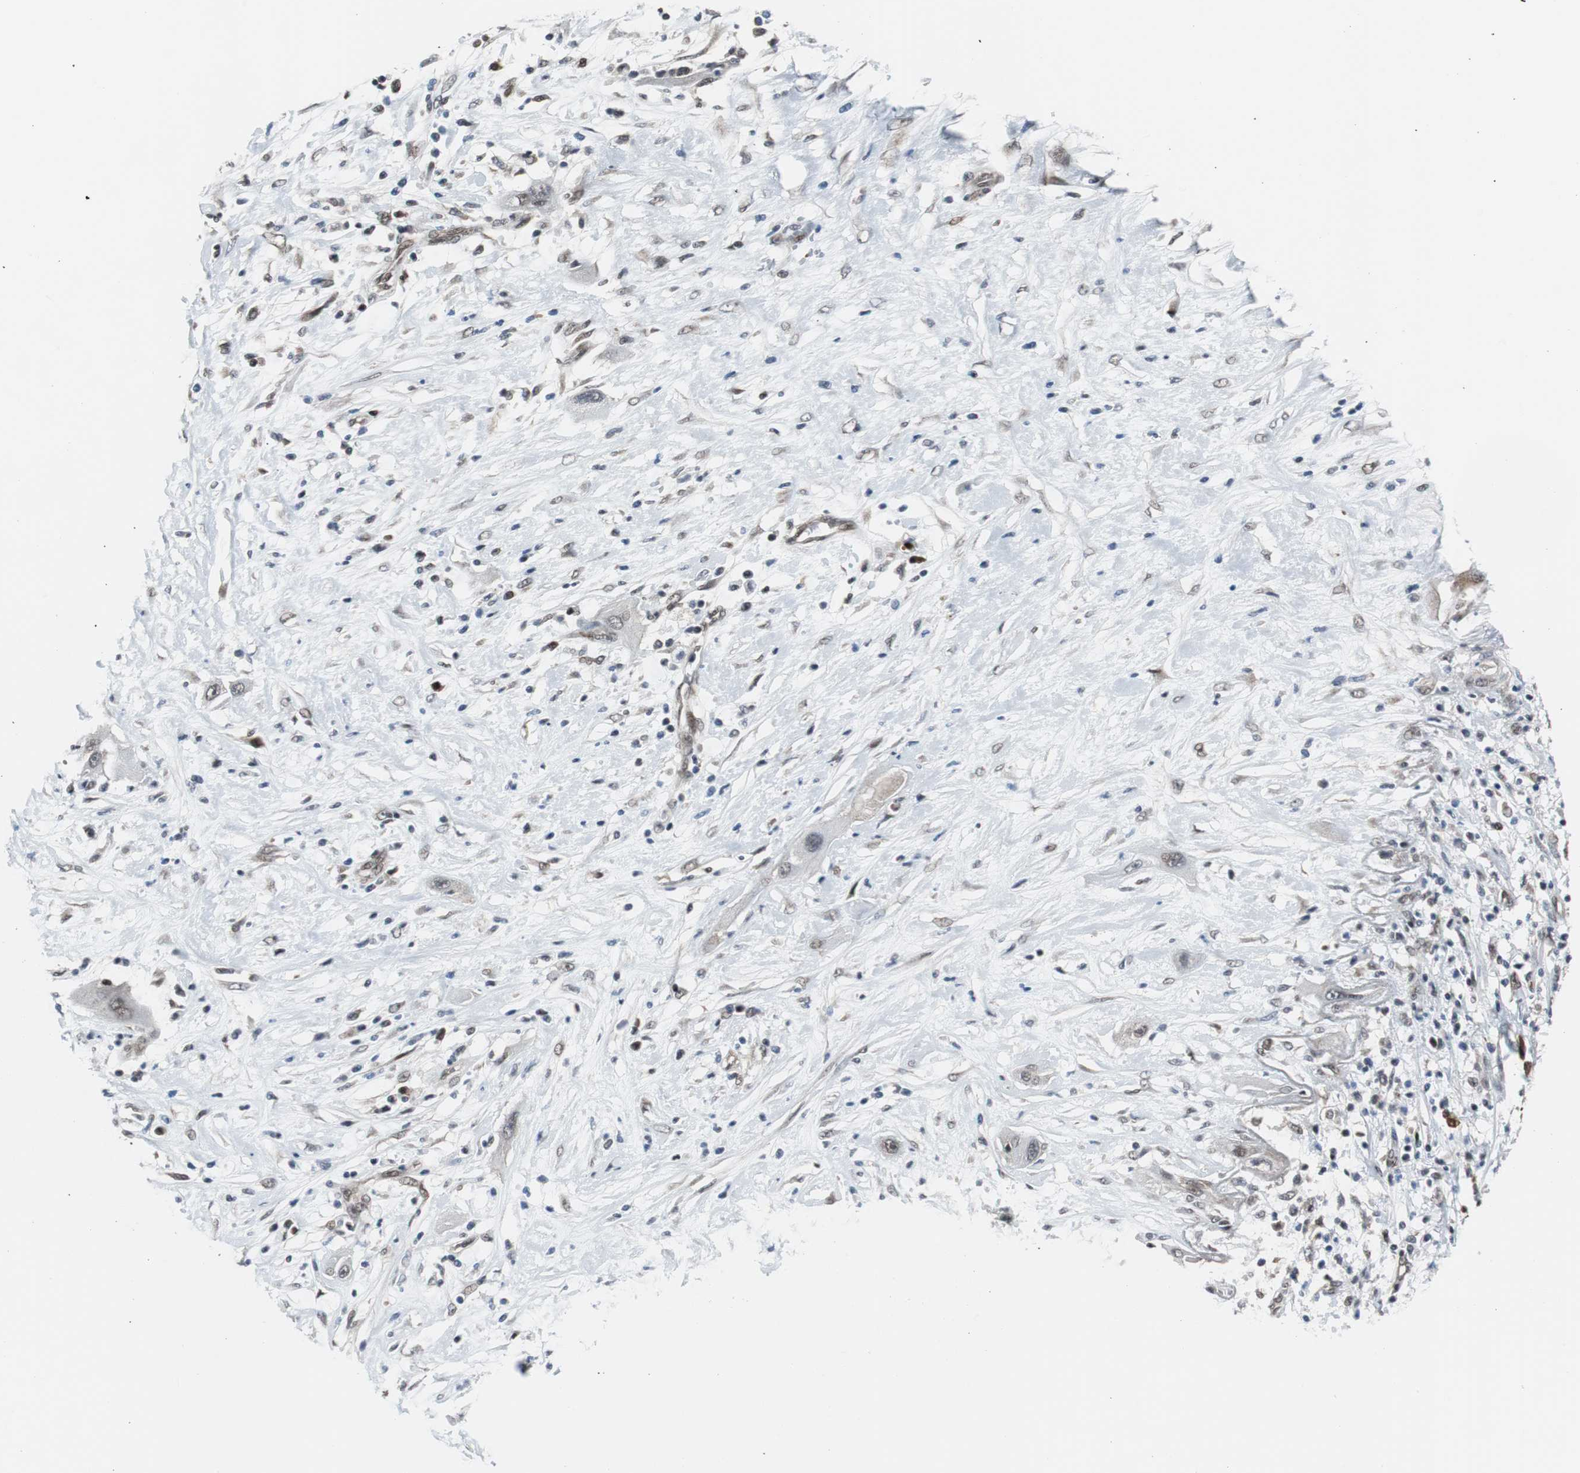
{"staining": {"intensity": "weak", "quantity": "<25%", "location": "cytoplasmic/membranous"}, "tissue": "lung cancer", "cell_type": "Tumor cells", "image_type": "cancer", "snomed": [{"axis": "morphology", "description": "Squamous cell carcinoma, NOS"}, {"axis": "topography", "description": "Lung"}], "caption": "Human squamous cell carcinoma (lung) stained for a protein using IHC displays no positivity in tumor cells.", "gene": "VCP", "patient": {"sex": "female", "age": 47}}